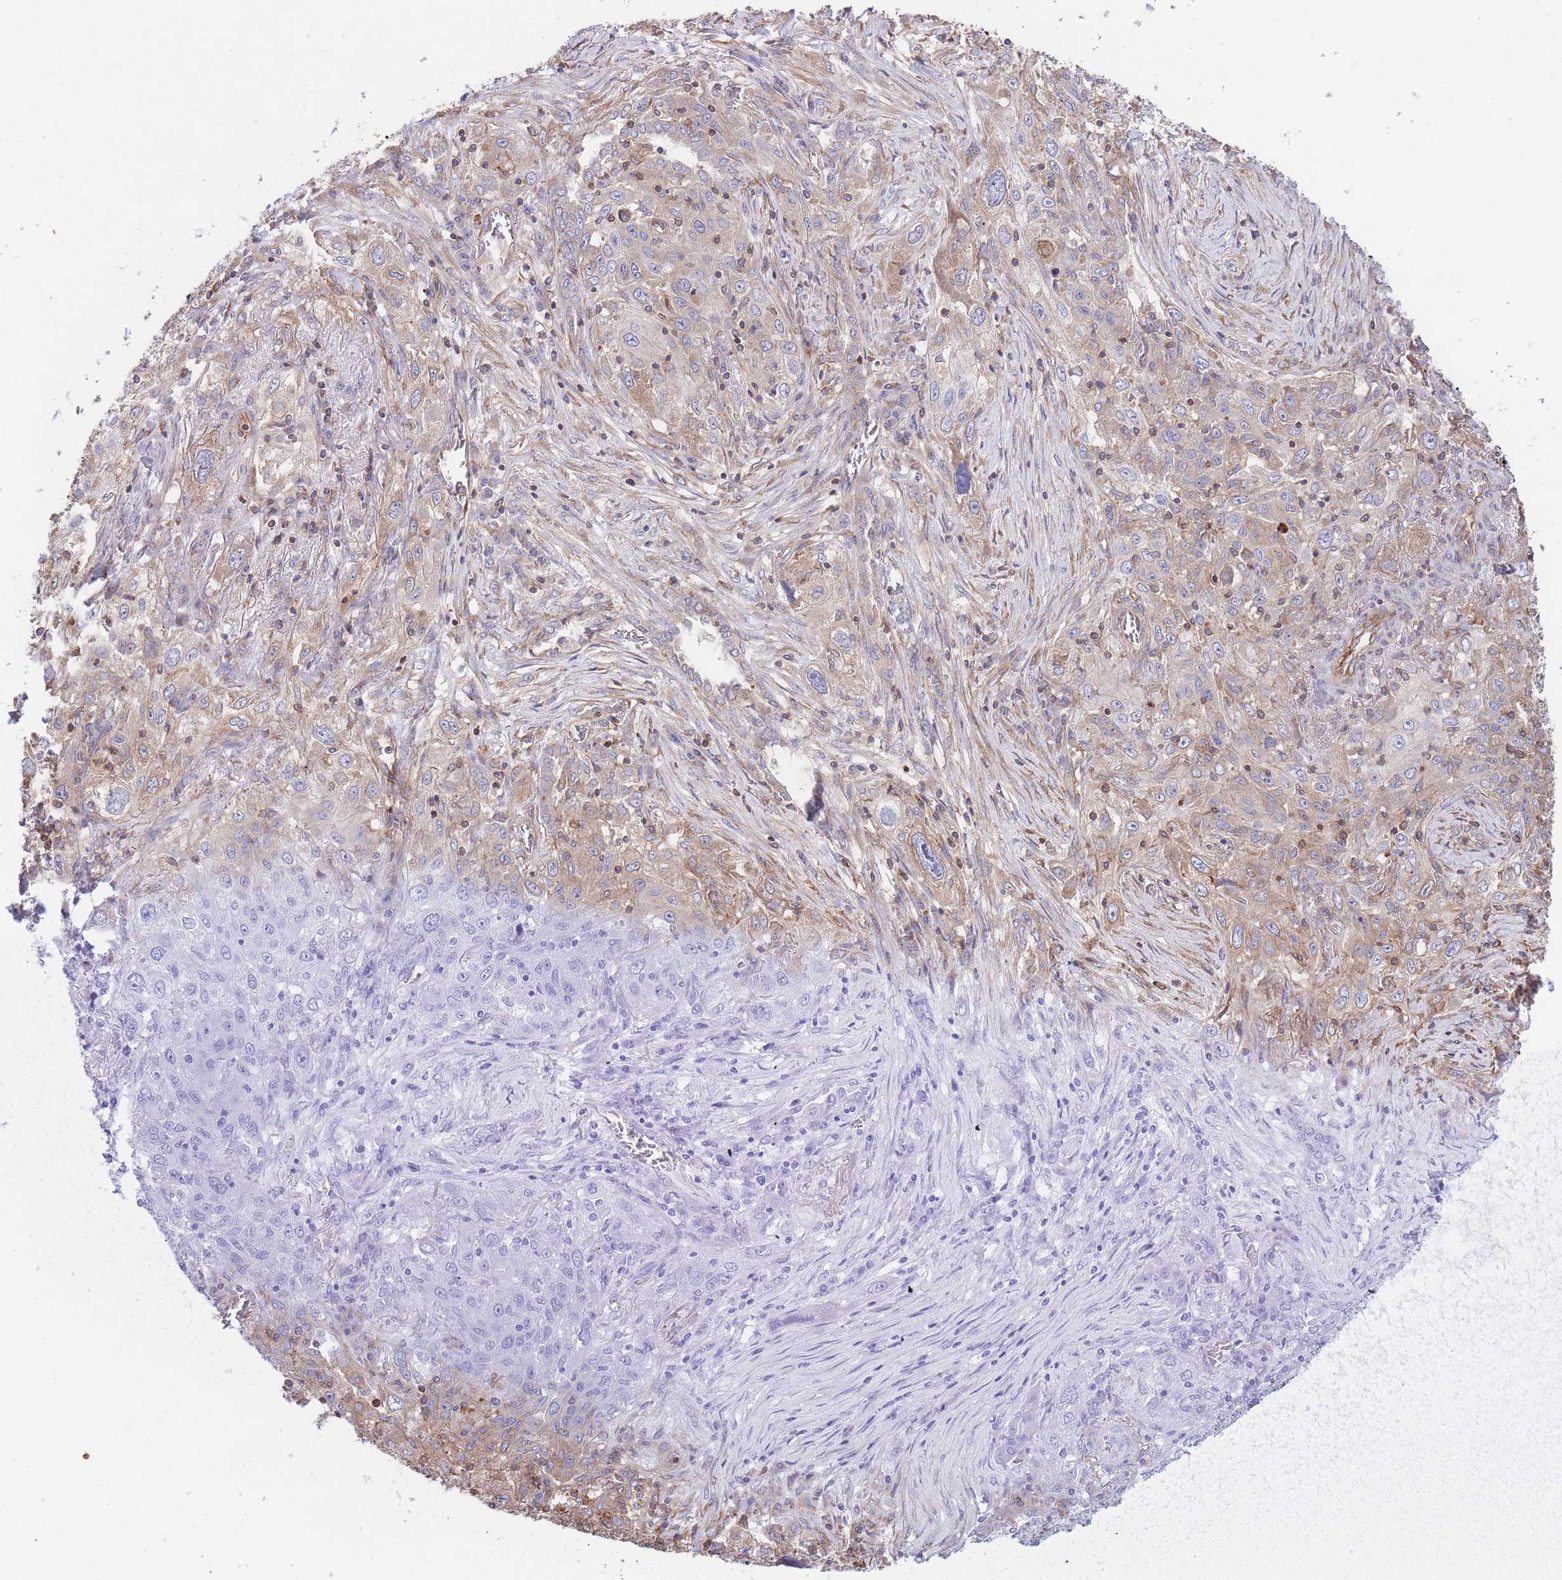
{"staining": {"intensity": "weak", "quantity": "25%-75%", "location": "cytoplasmic/membranous"}, "tissue": "lung cancer", "cell_type": "Tumor cells", "image_type": "cancer", "snomed": [{"axis": "morphology", "description": "Squamous cell carcinoma, NOS"}, {"axis": "topography", "description": "Lung"}], "caption": "Lung squamous cell carcinoma stained with immunohistochemistry (IHC) displays weak cytoplasmic/membranous positivity in approximately 25%-75% of tumor cells.", "gene": "LRRN4CL", "patient": {"sex": "female", "age": 69}}